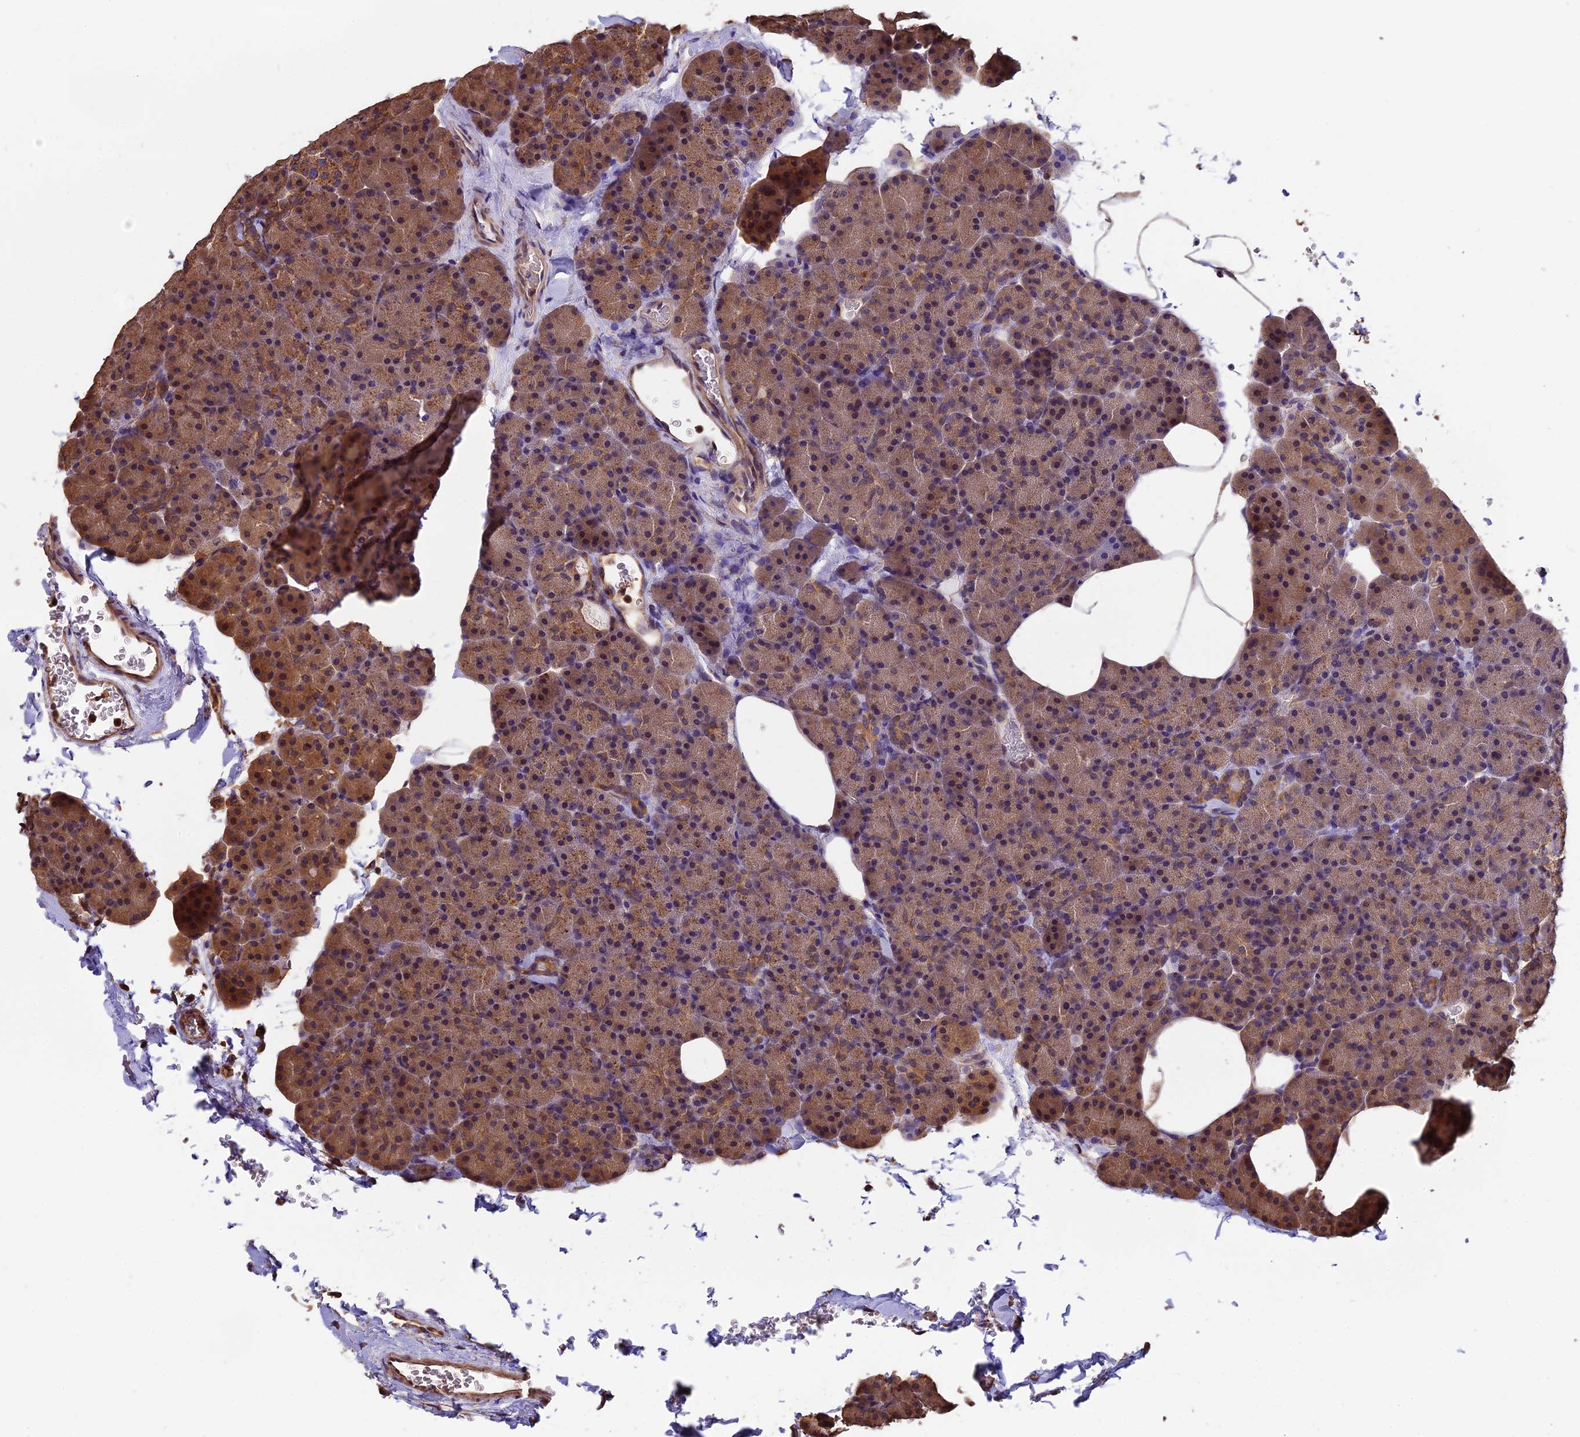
{"staining": {"intensity": "moderate", "quantity": "25%-75%", "location": "cytoplasmic/membranous"}, "tissue": "pancreas", "cell_type": "Exocrine glandular cells", "image_type": "normal", "snomed": [{"axis": "morphology", "description": "Normal tissue, NOS"}, {"axis": "topography", "description": "Pancreas"}], "caption": "IHC of normal pancreas exhibits medium levels of moderate cytoplasmic/membranous expression in approximately 25%-75% of exocrine glandular cells. Nuclei are stained in blue.", "gene": "CHMP2A", "patient": {"sex": "female", "age": 35}}